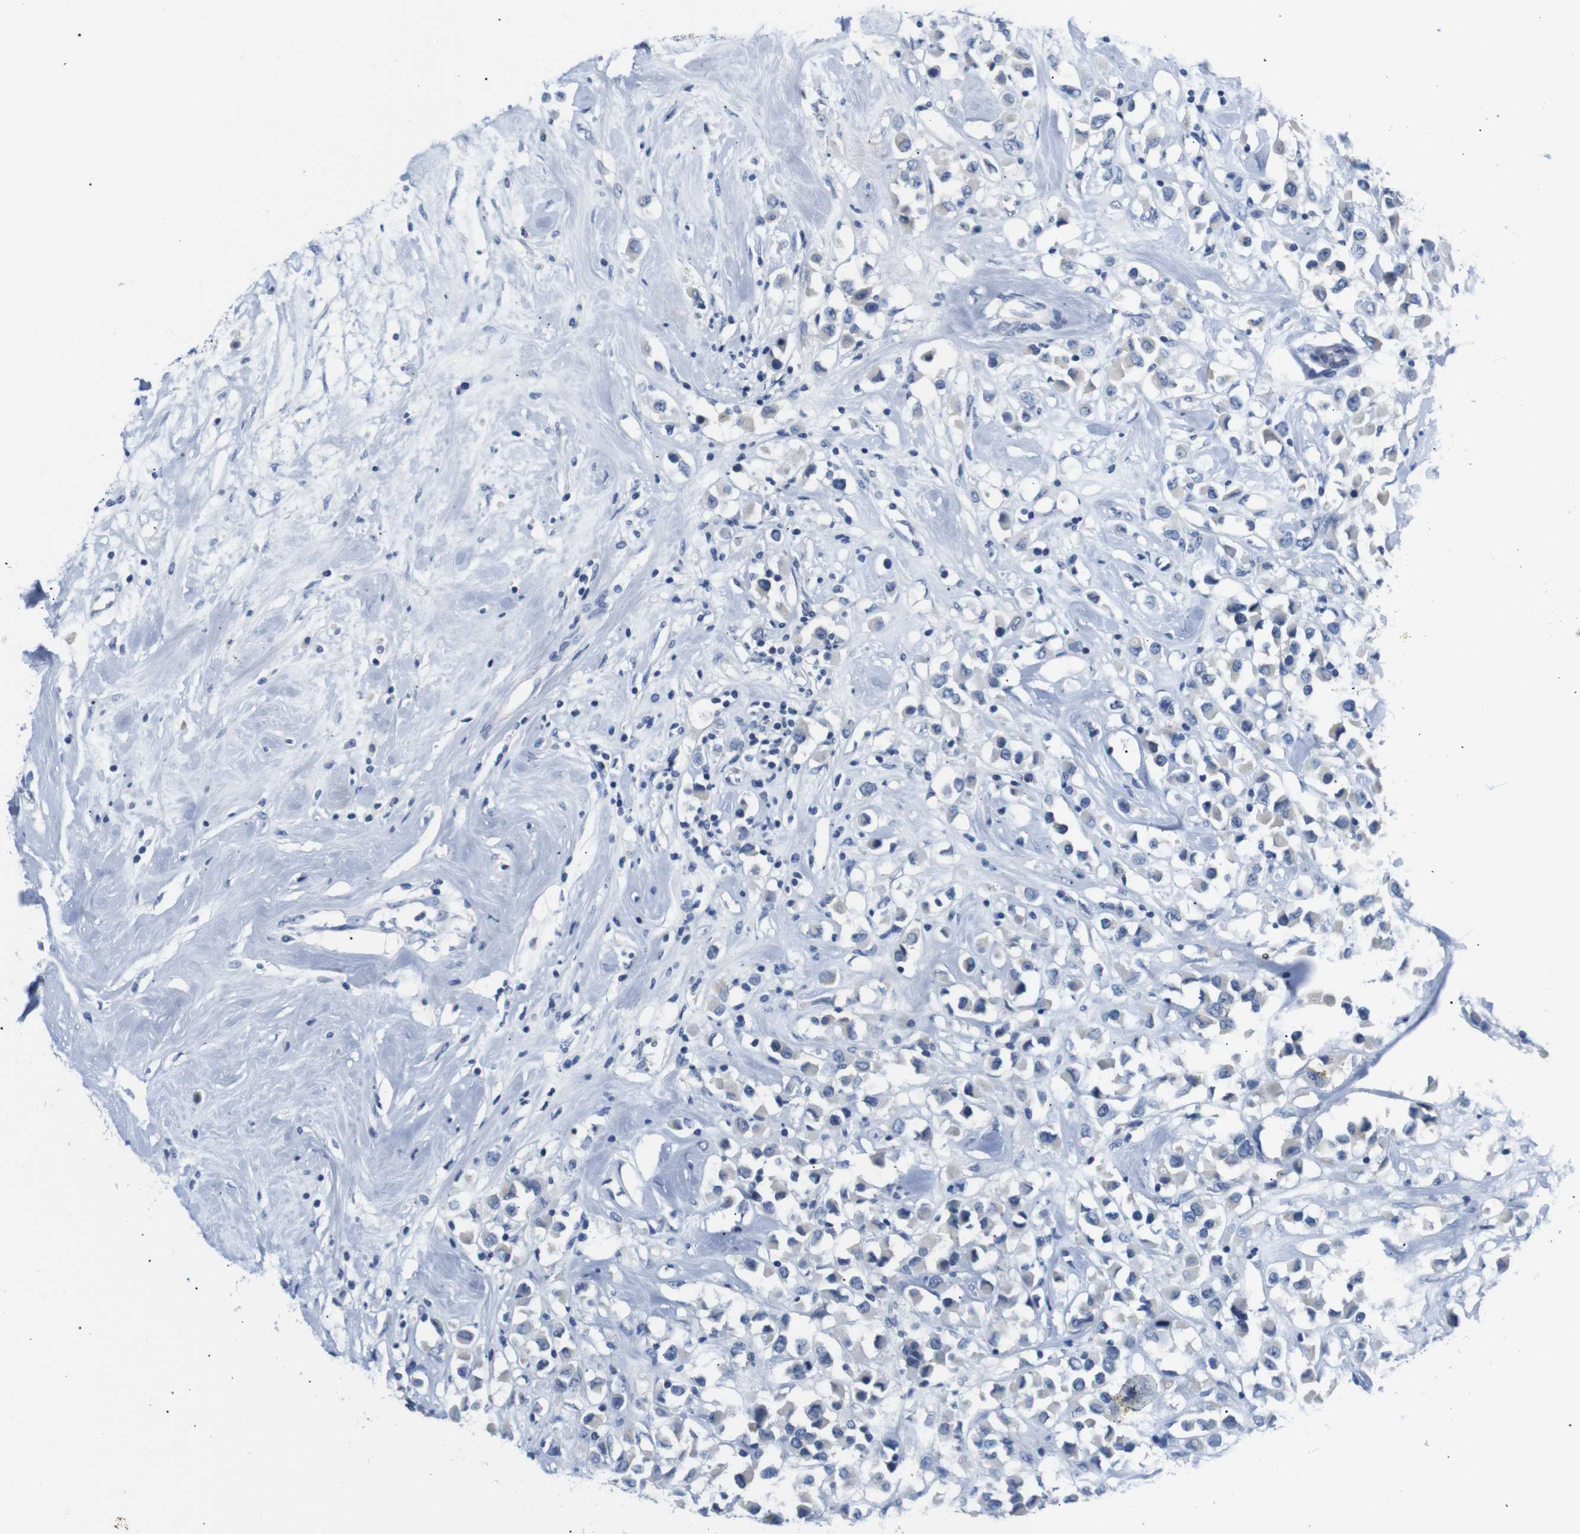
{"staining": {"intensity": "negative", "quantity": "none", "location": "none"}, "tissue": "breast cancer", "cell_type": "Tumor cells", "image_type": "cancer", "snomed": [{"axis": "morphology", "description": "Duct carcinoma"}, {"axis": "topography", "description": "Breast"}], "caption": "High magnification brightfield microscopy of infiltrating ductal carcinoma (breast) stained with DAB (brown) and counterstained with hematoxylin (blue): tumor cells show no significant staining.", "gene": "DCP1A", "patient": {"sex": "female", "age": 61}}